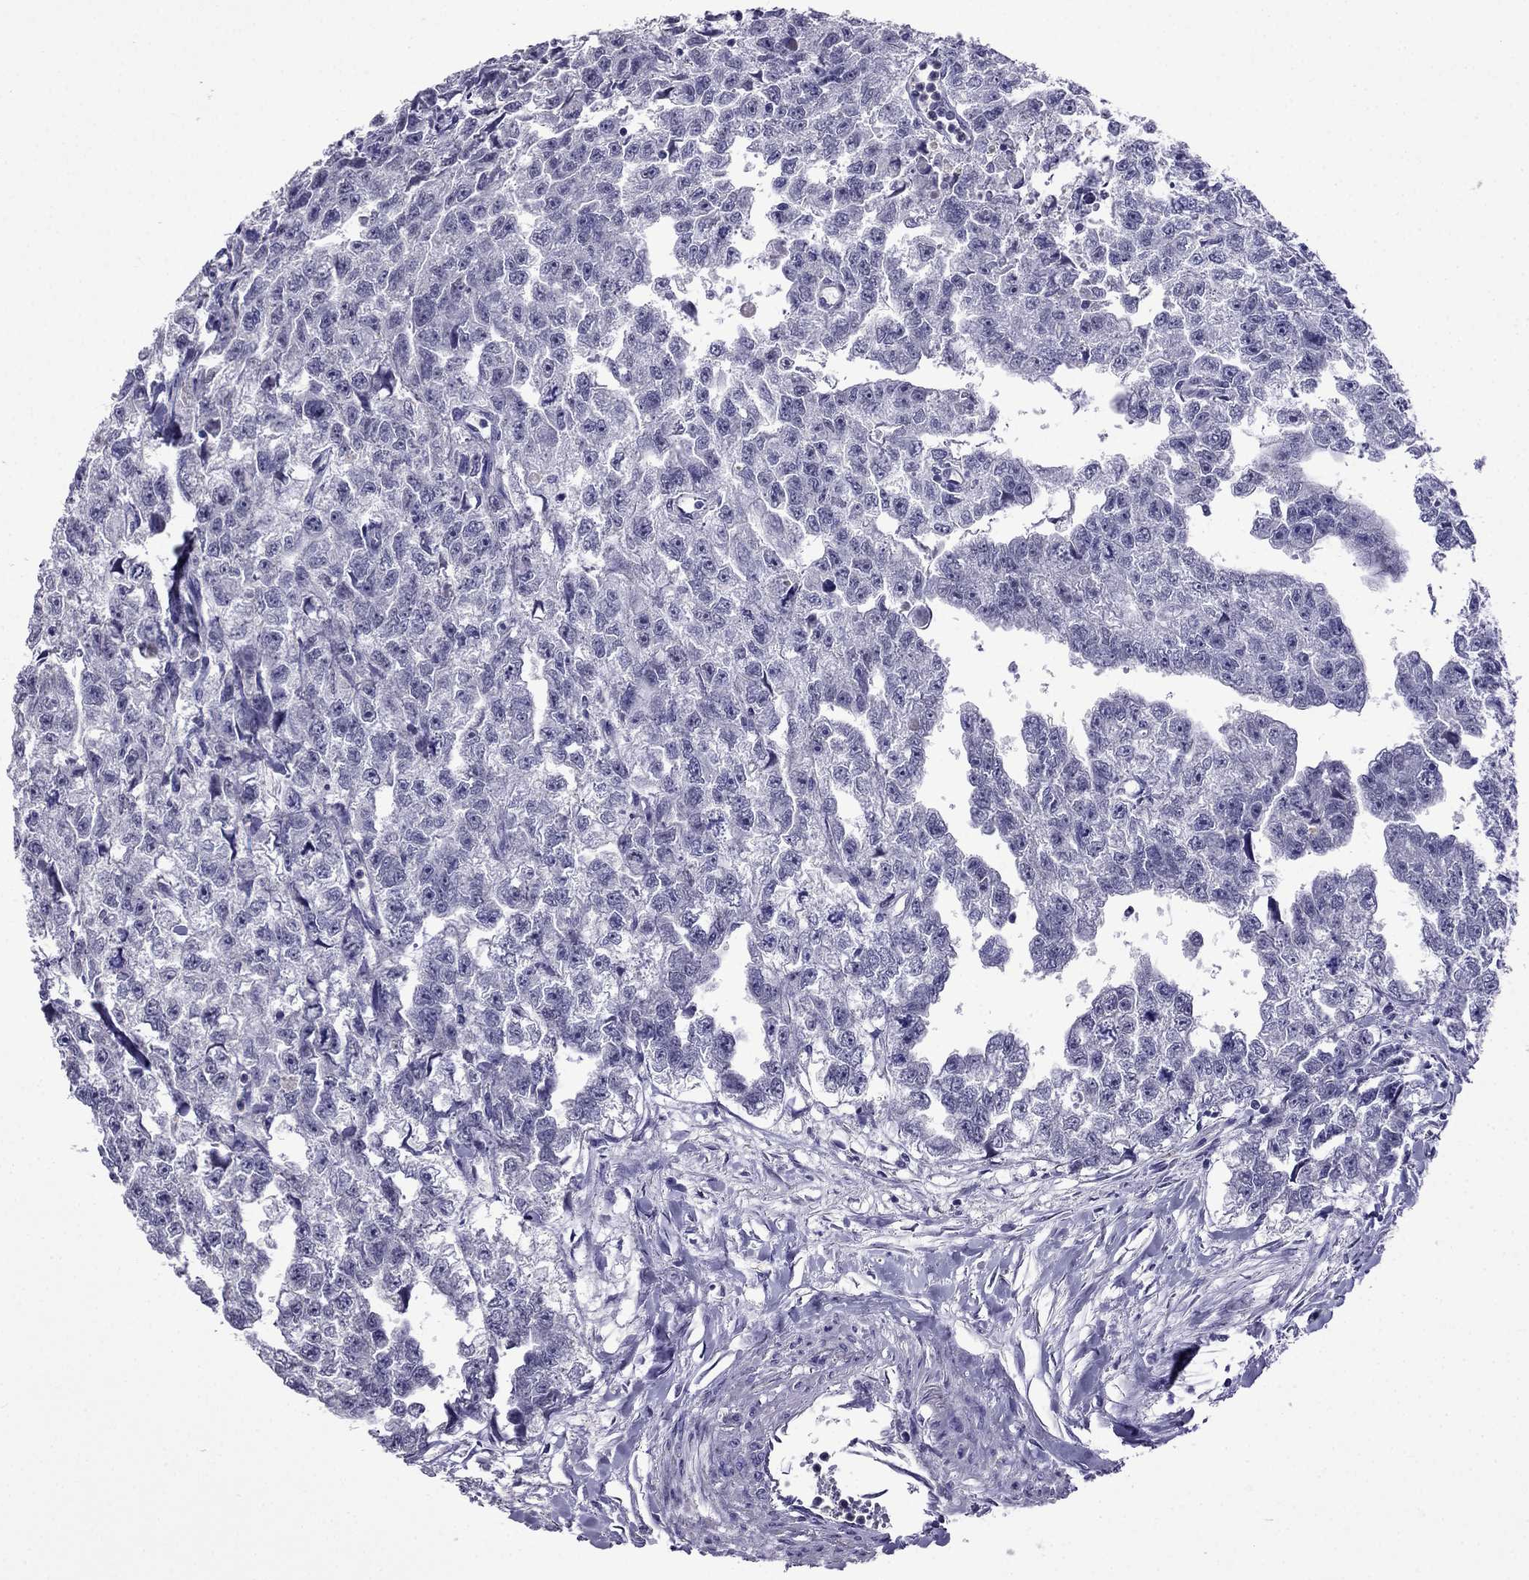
{"staining": {"intensity": "negative", "quantity": "none", "location": "none"}, "tissue": "testis cancer", "cell_type": "Tumor cells", "image_type": "cancer", "snomed": [{"axis": "morphology", "description": "Carcinoma, Embryonal, NOS"}, {"axis": "morphology", "description": "Teratoma, malignant, NOS"}, {"axis": "topography", "description": "Testis"}], "caption": "This photomicrograph is of testis embryonal carcinoma stained with immunohistochemistry to label a protein in brown with the nuclei are counter-stained blue. There is no staining in tumor cells. Nuclei are stained in blue.", "gene": "AQP9", "patient": {"sex": "male", "age": 44}}